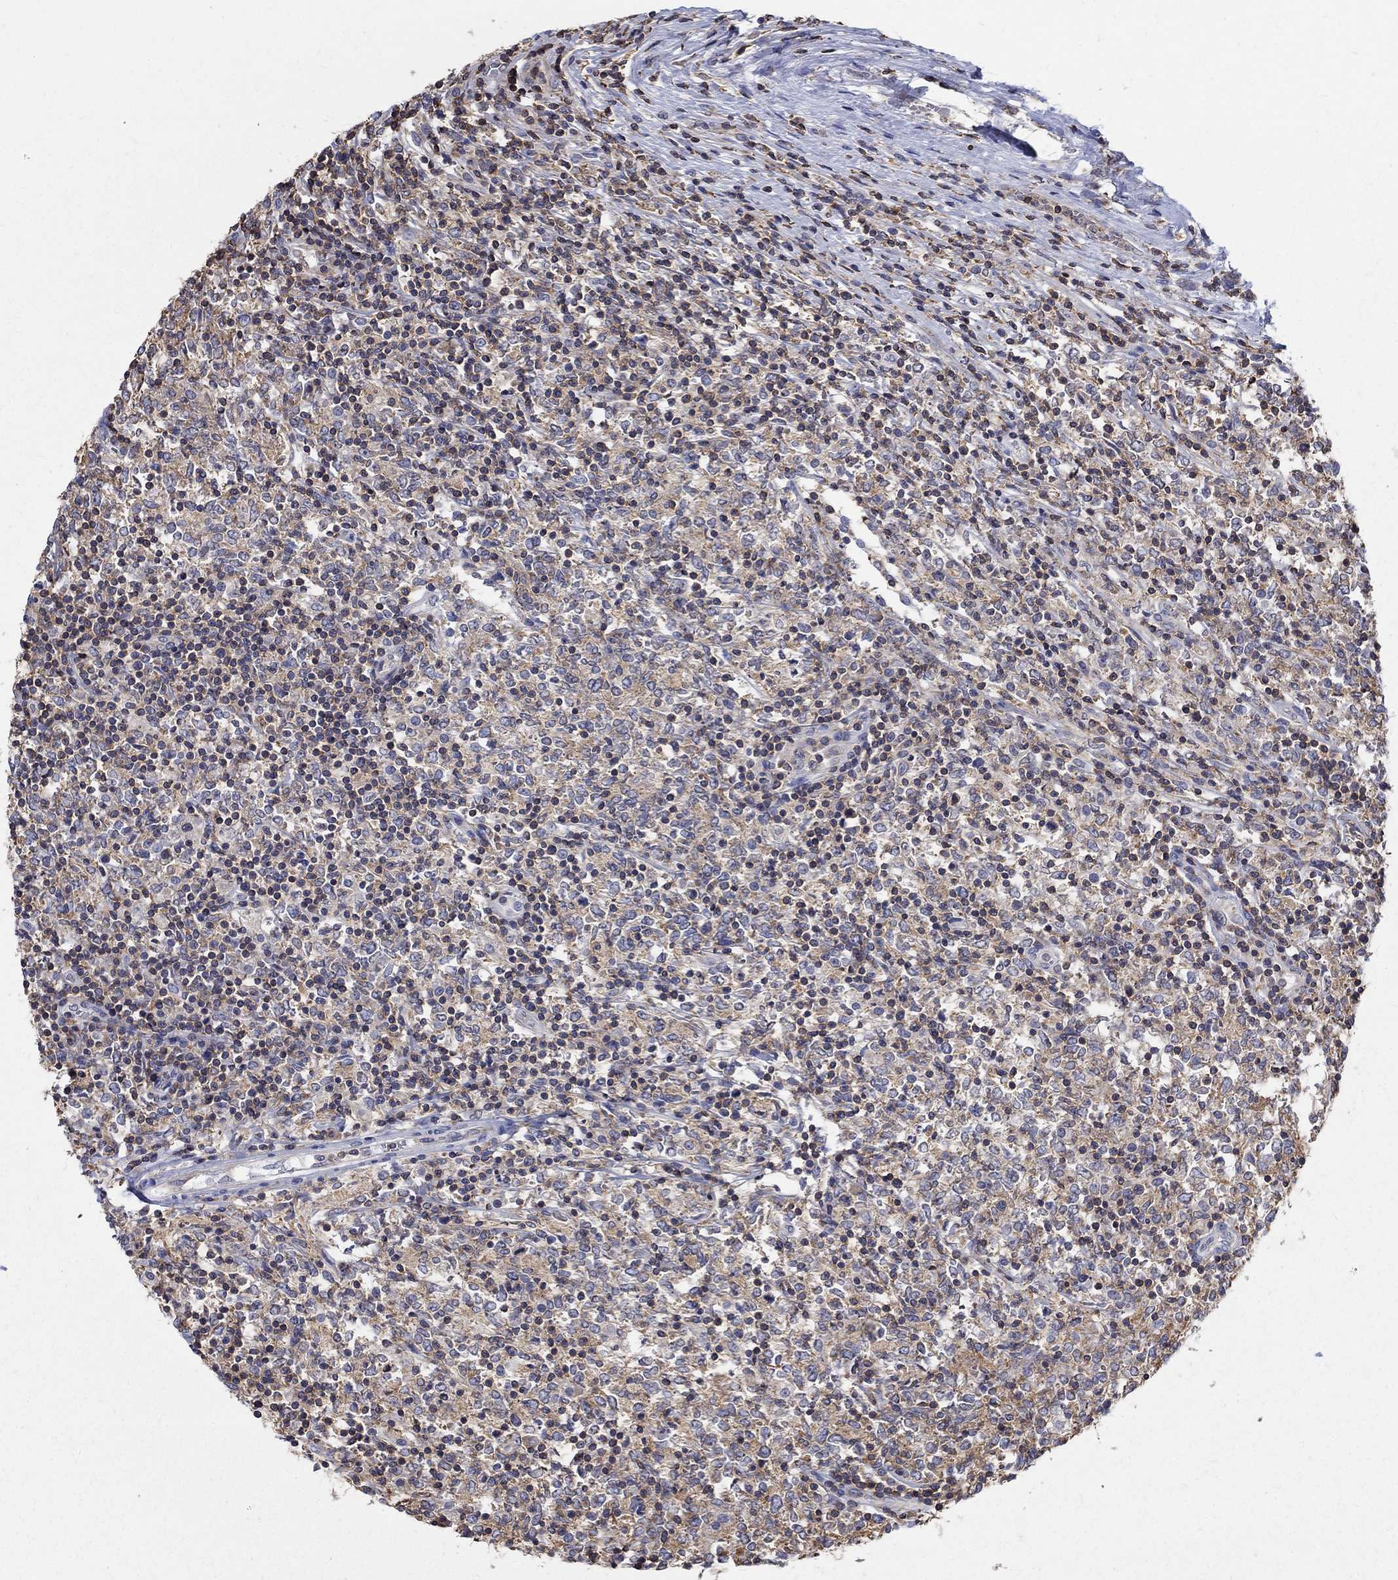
{"staining": {"intensity": "weak", "quantity": ">75%", "location": "cytoplasmic/membranous"}, "tissue": "lymphoma", "cell_type": "Tumor cells", "image_type": "cancer", "snomed": [{"axis": "morphology", "description": "Malignant lymphoma, non-Hodgkin's type, High grade"}, {"axis": "topography", "description": "Lymph node"}], "caption": "Malignant lymphoma, non-Hodgkin's type (high-grade) stained with a protein marker displays weak staining in tumor cells.", "gene": "AGAP2", "patient": {"sex": "female", "age": 84}}